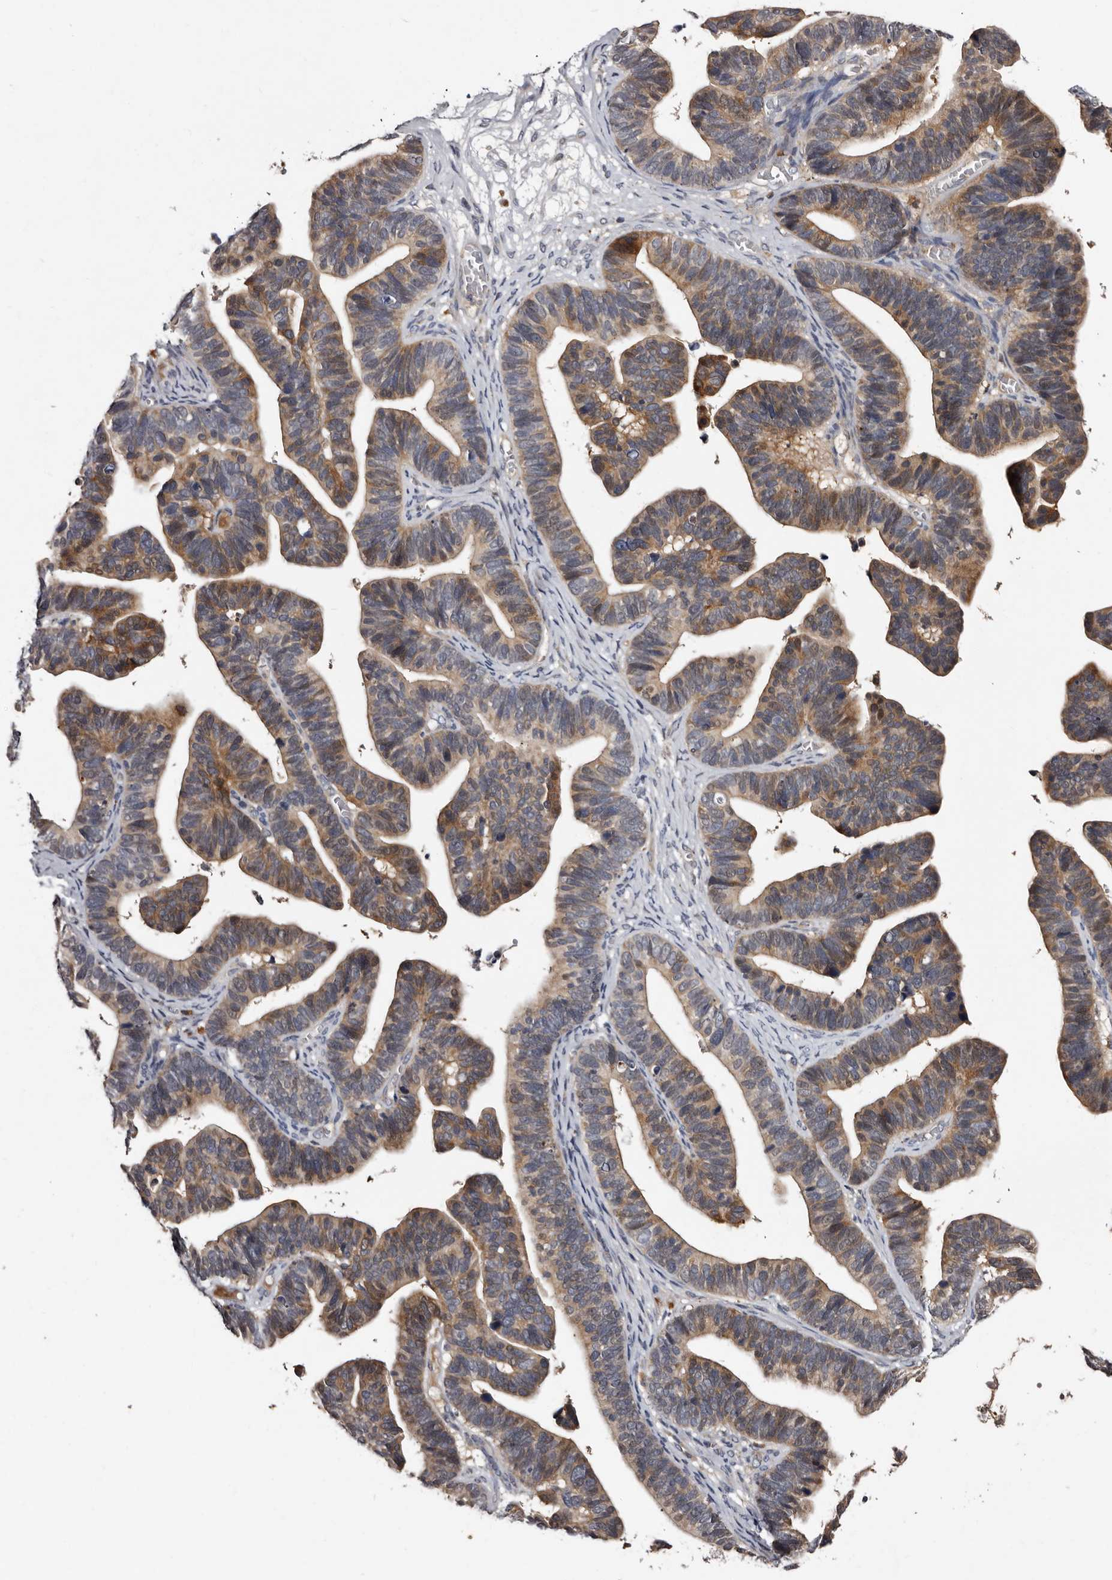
{"staining": {"intensity": "moderate", "quantity": ">75%", "location": "cytoplasmic/membranous"}, "tissue": "ovarian cancer", "cell_type": "Tumor cells", "image_type": "cancer", "snomed": [{"axis": "morphology", "description": "Cystadenocarcinoma, serous, NOS"}, {"axis": "topography", "description": "Ovary"}], "caption": "Tumor cells reveal moderate cytoplasmic/membranous expression in about >75% of cells in ovarian cancer.", "gene": "DNPH1", "patient": {"sex": "female", "age": 56}}